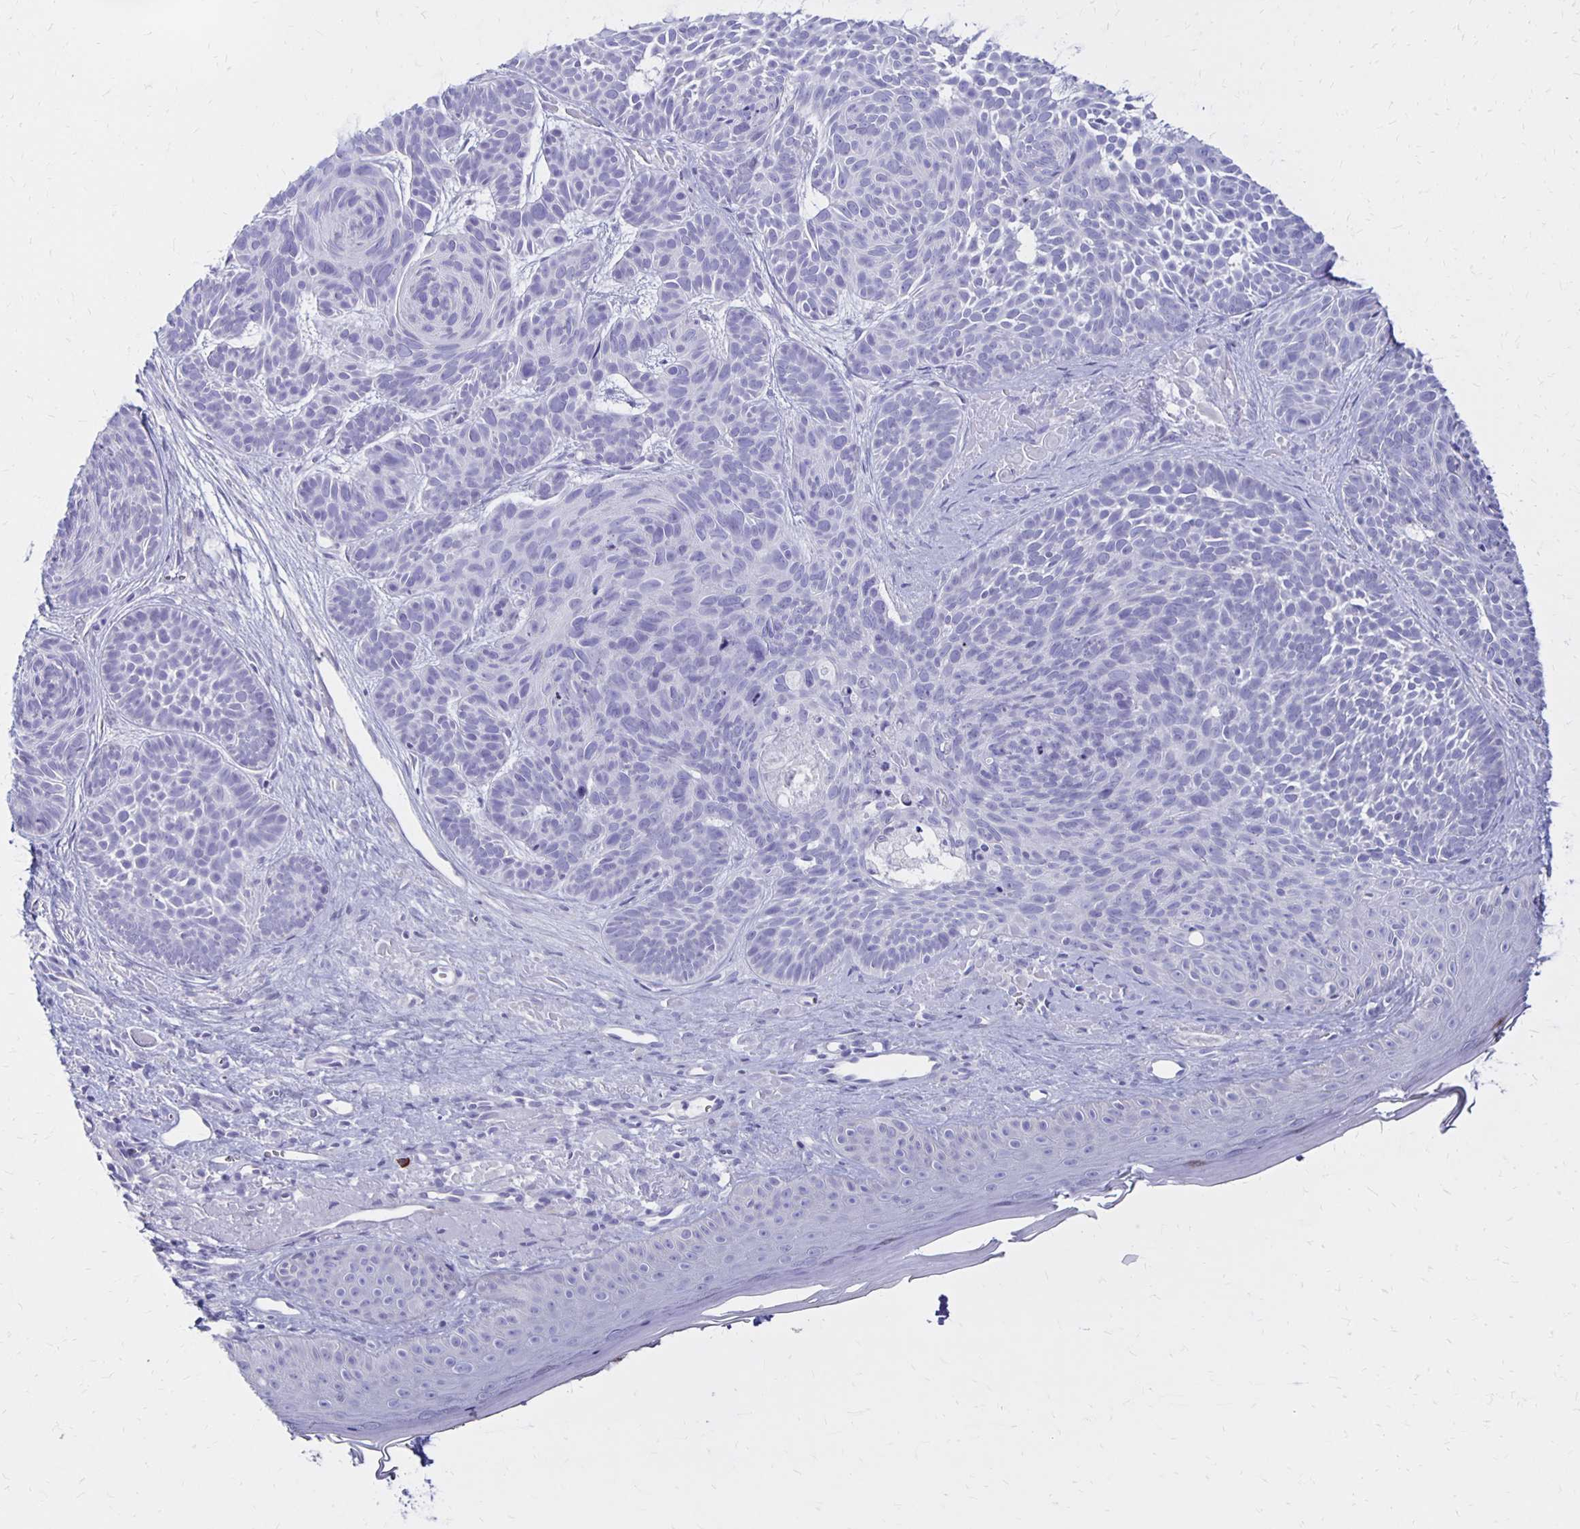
{"staining": {"intensity": "negative", "quantity": "none", "location": "none"}, "tissue": "skin cancer", "cell_type": "Tumor cells", "image_type": "cancer", "snomed": [{"axis": "morphology", "description": "Basal cell carcinoma"}, {"axis": "topography", "description": "Skin"}], "caption": "An image of basal cell carcinoma (skin) stained for a protein reveals no brown staining in tumor cells. (DAB (3,3'-diaminobenzidine) immunohistochemistry, high magnification).", "gene": "FNTB", "patient": {"sex": "male", "age": 81}}